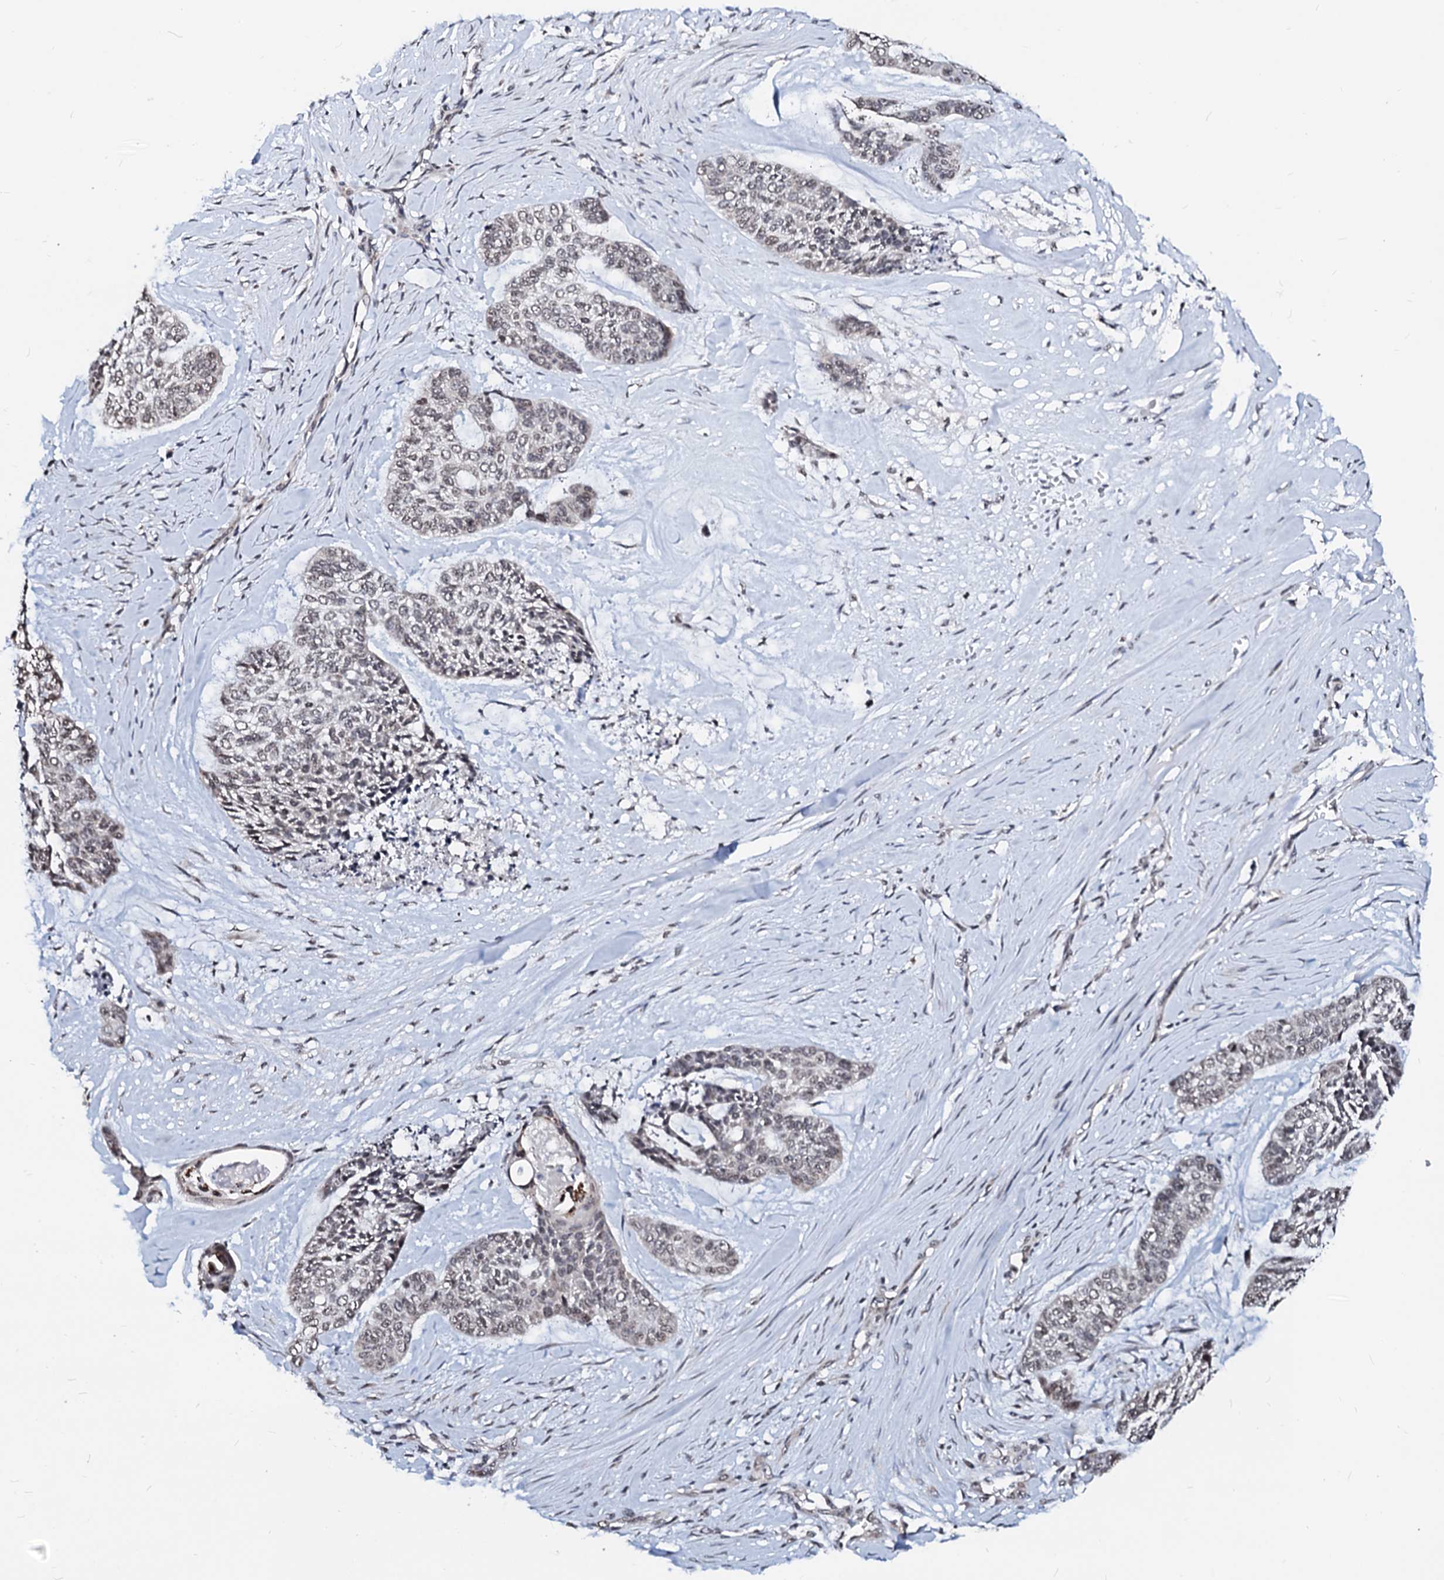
{"staining": {"intensity": "weak", "quantity": "<25%", "location": "nuclear"}, "tissue": "skin cancer", "cell_type": "Tumor cells", "image_type": "cancer", "snomed": [{"axis": "morphology", "description": "Basal cell carcinoma"}, {"axis": "topography", "description": "Skin"}], "caption": "IHC histopathology image of neoplastic tissue: human basal cell carcinoma (skin) stained with DAB reveals no significant protein positivity in tumor cells.", "gene": "LSM11", "patient": {"sex": "female", "age": 64}}